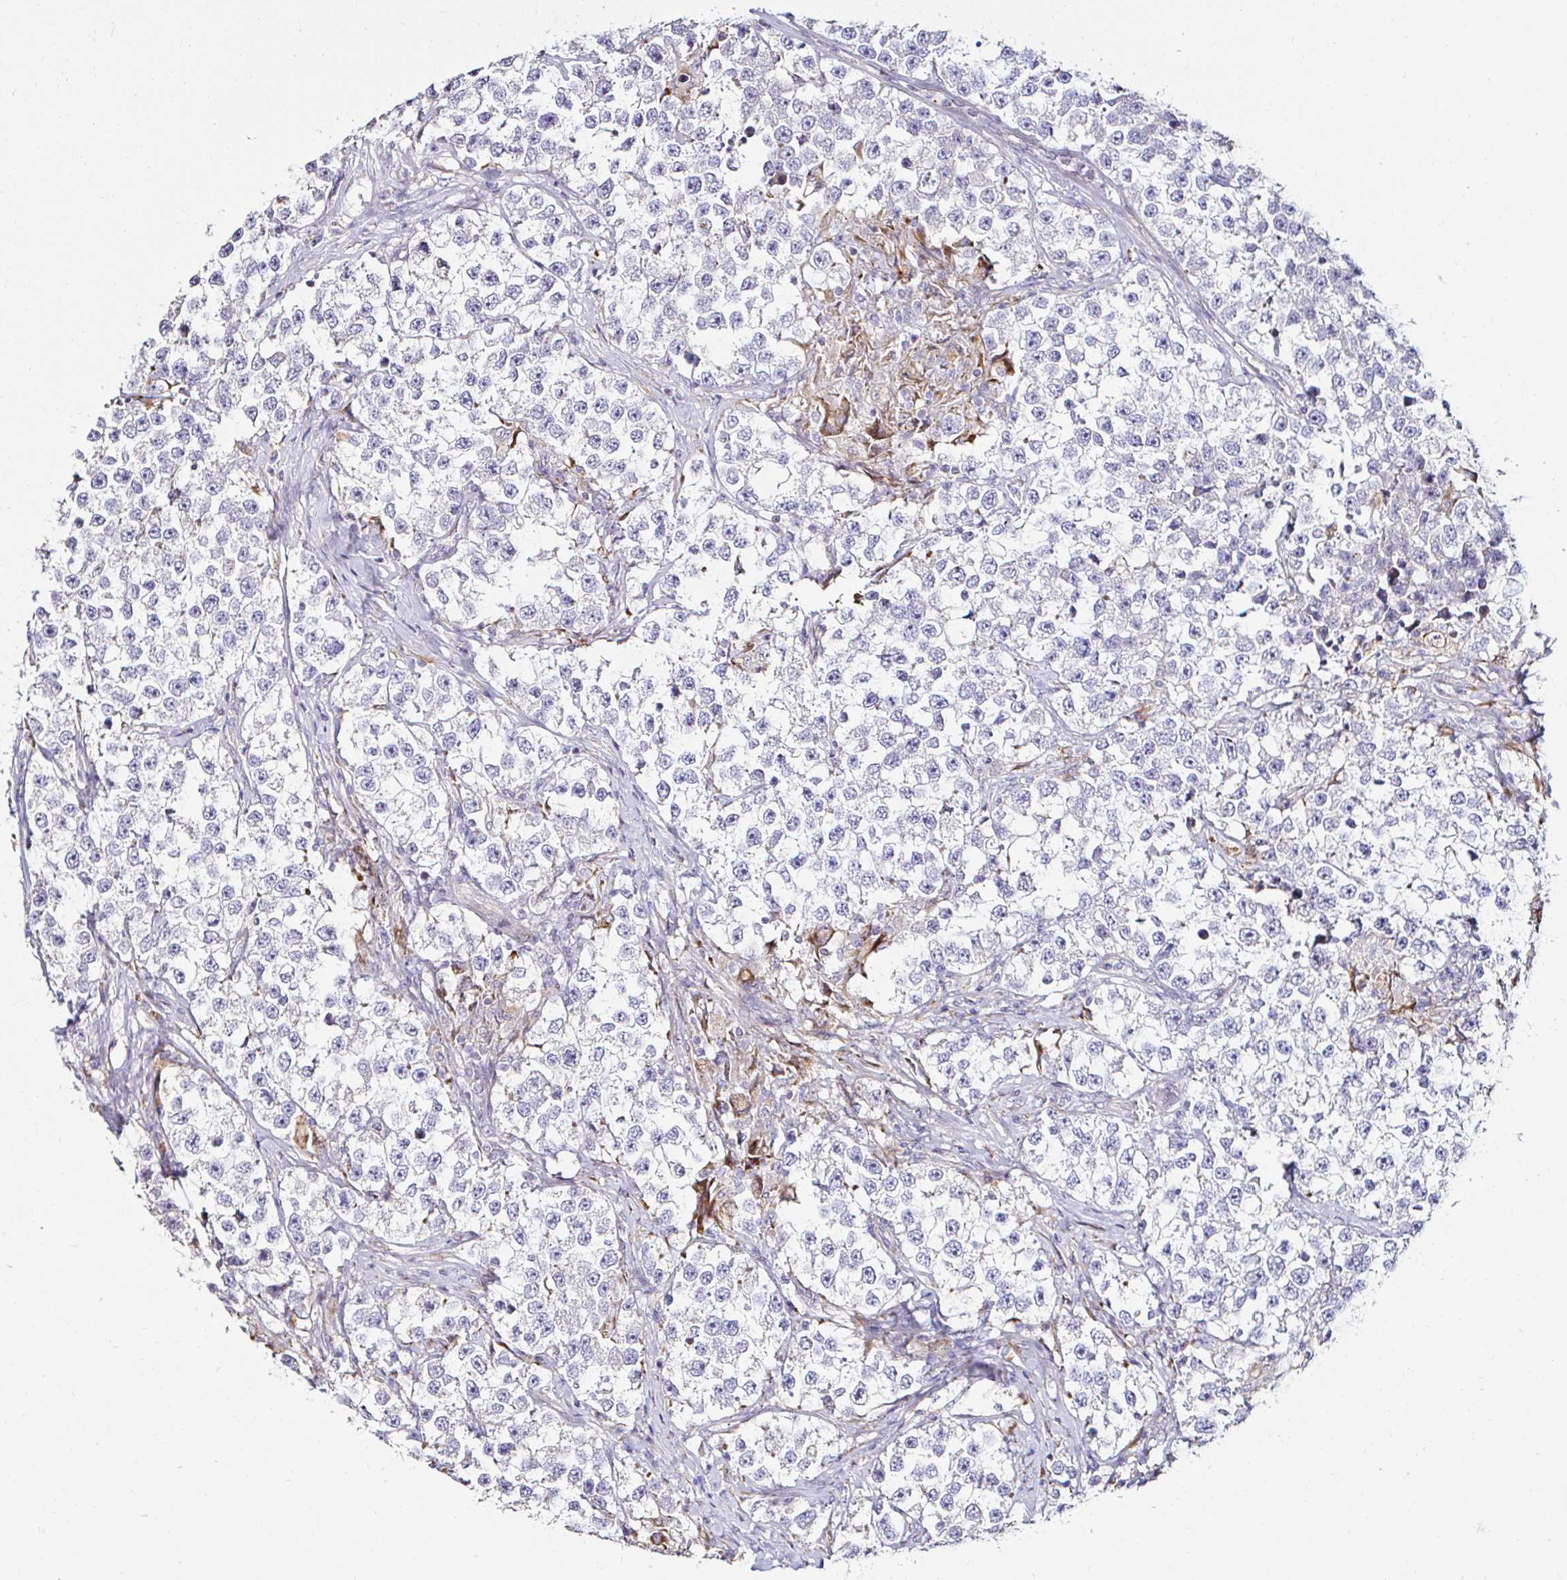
{"staining": {"intensity": "negative", "quantity": "none", "location": "none"}, "tissue": "testis cancer", "cell_type": "Tumor cells", "image_type": "cancer", "snomed": [{"axis": "morphology", "description": "Seminoma, NOS"}, {"axis": "topography", "description": "Testis"}], "caption": "IHC of testis cancer (seminoma) demonstrates no positivity in tumor cells. (IHC, brightfield microscopy, high magnification).", "gene": "GALNS", "patient": {"sex": "male", "age": 46}}